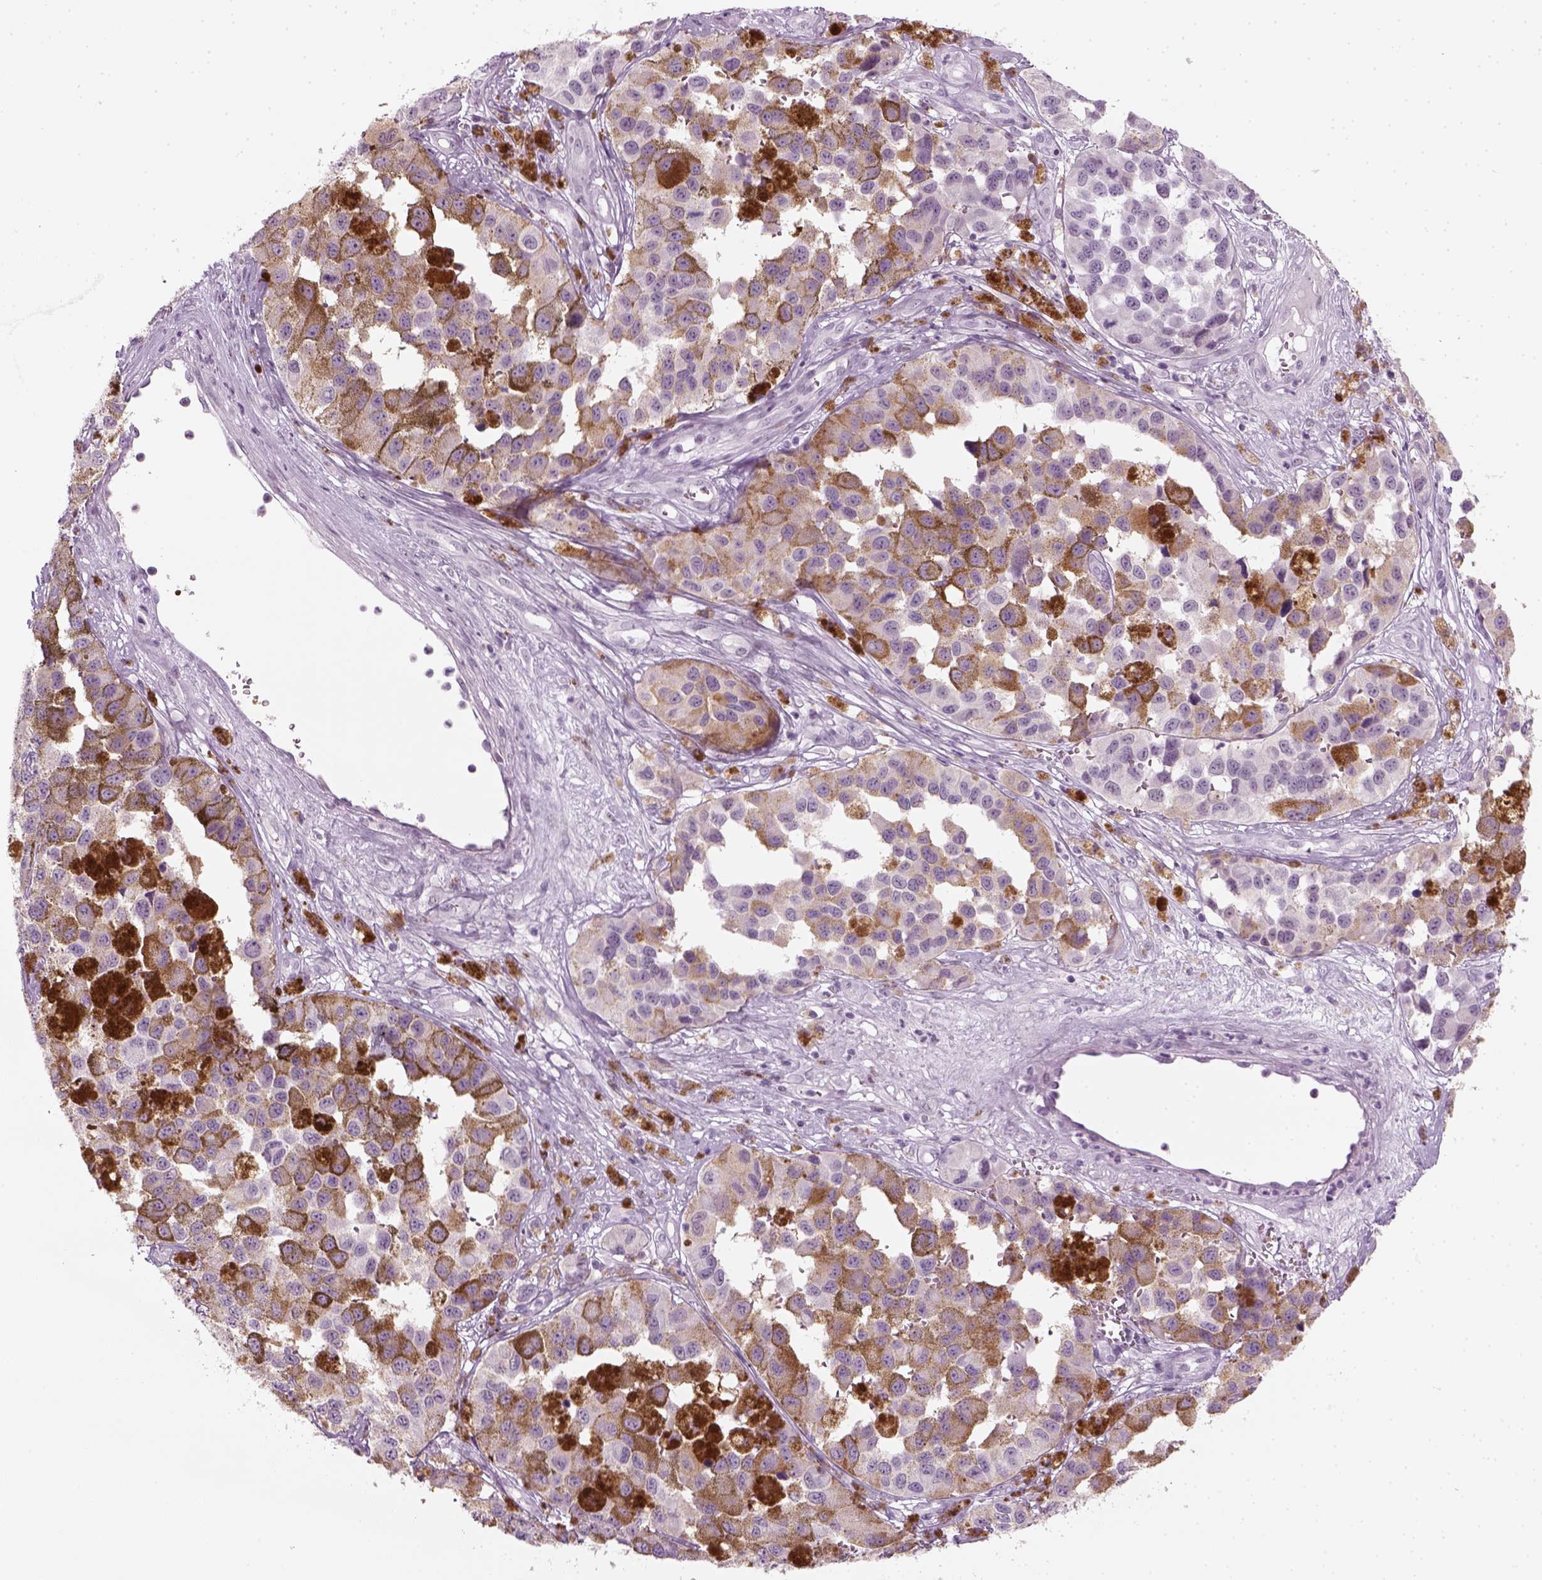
{"staining": {"intensity": "negative", "quantity": "none", "location": "none"}, "tissue": "melanoma", "cell_type": "Tumor cells", "image_type": "cancer", "snomed": [{"axis": "morphology", "description": "Malignant melanoma, NOS"}, {"axis": "topography", "description": "Skin"}], "caption": "Immunohistochemistry (IHC) photomicrograph of neoplastic tissue: human malignant melanoma stained with DAB (3,3'-diaminobenzidine) shows no significant protein expression in tumor cells.", "gene": "KRT75", "patient": {"sex": "female", "age": 58}}